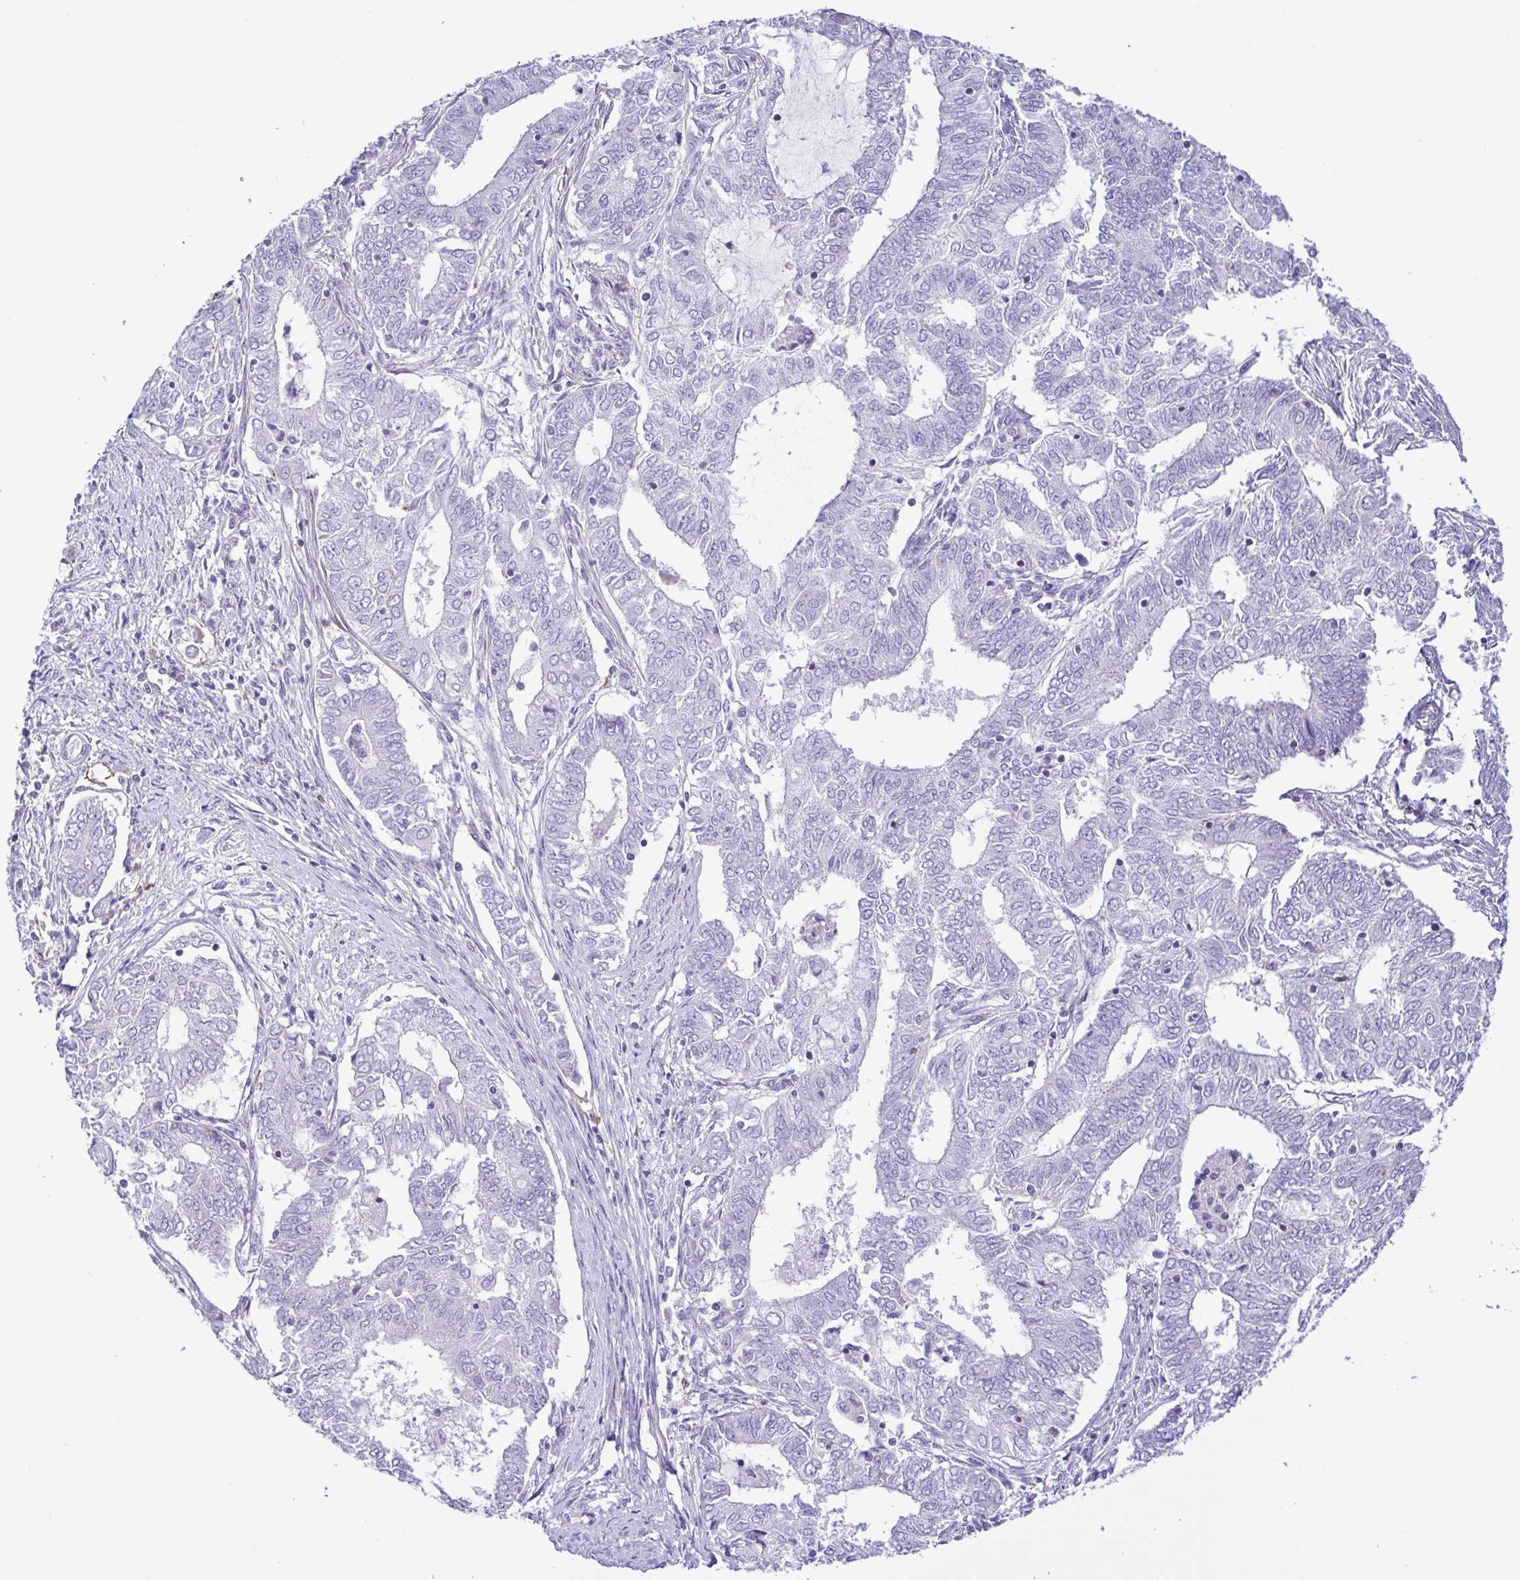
{"staining": {"intensity": "negative", "quantity": "none", "location": "none"}, "tissue": "endometrial cancer", "cell_type": "Tumor cells", "image_type": "cancer", "snomed": [{"axis": "morphology", "description": "Adenocarcinoma, NOS"}, {"axis": "topography", "description": "Endometrium"}], "caption": "The image reveals no staining of tumor cells in endometrial cancer (adenocarcinoma).", "gene": "GPR182", "patient": {"sex": "female", "age": 62}}